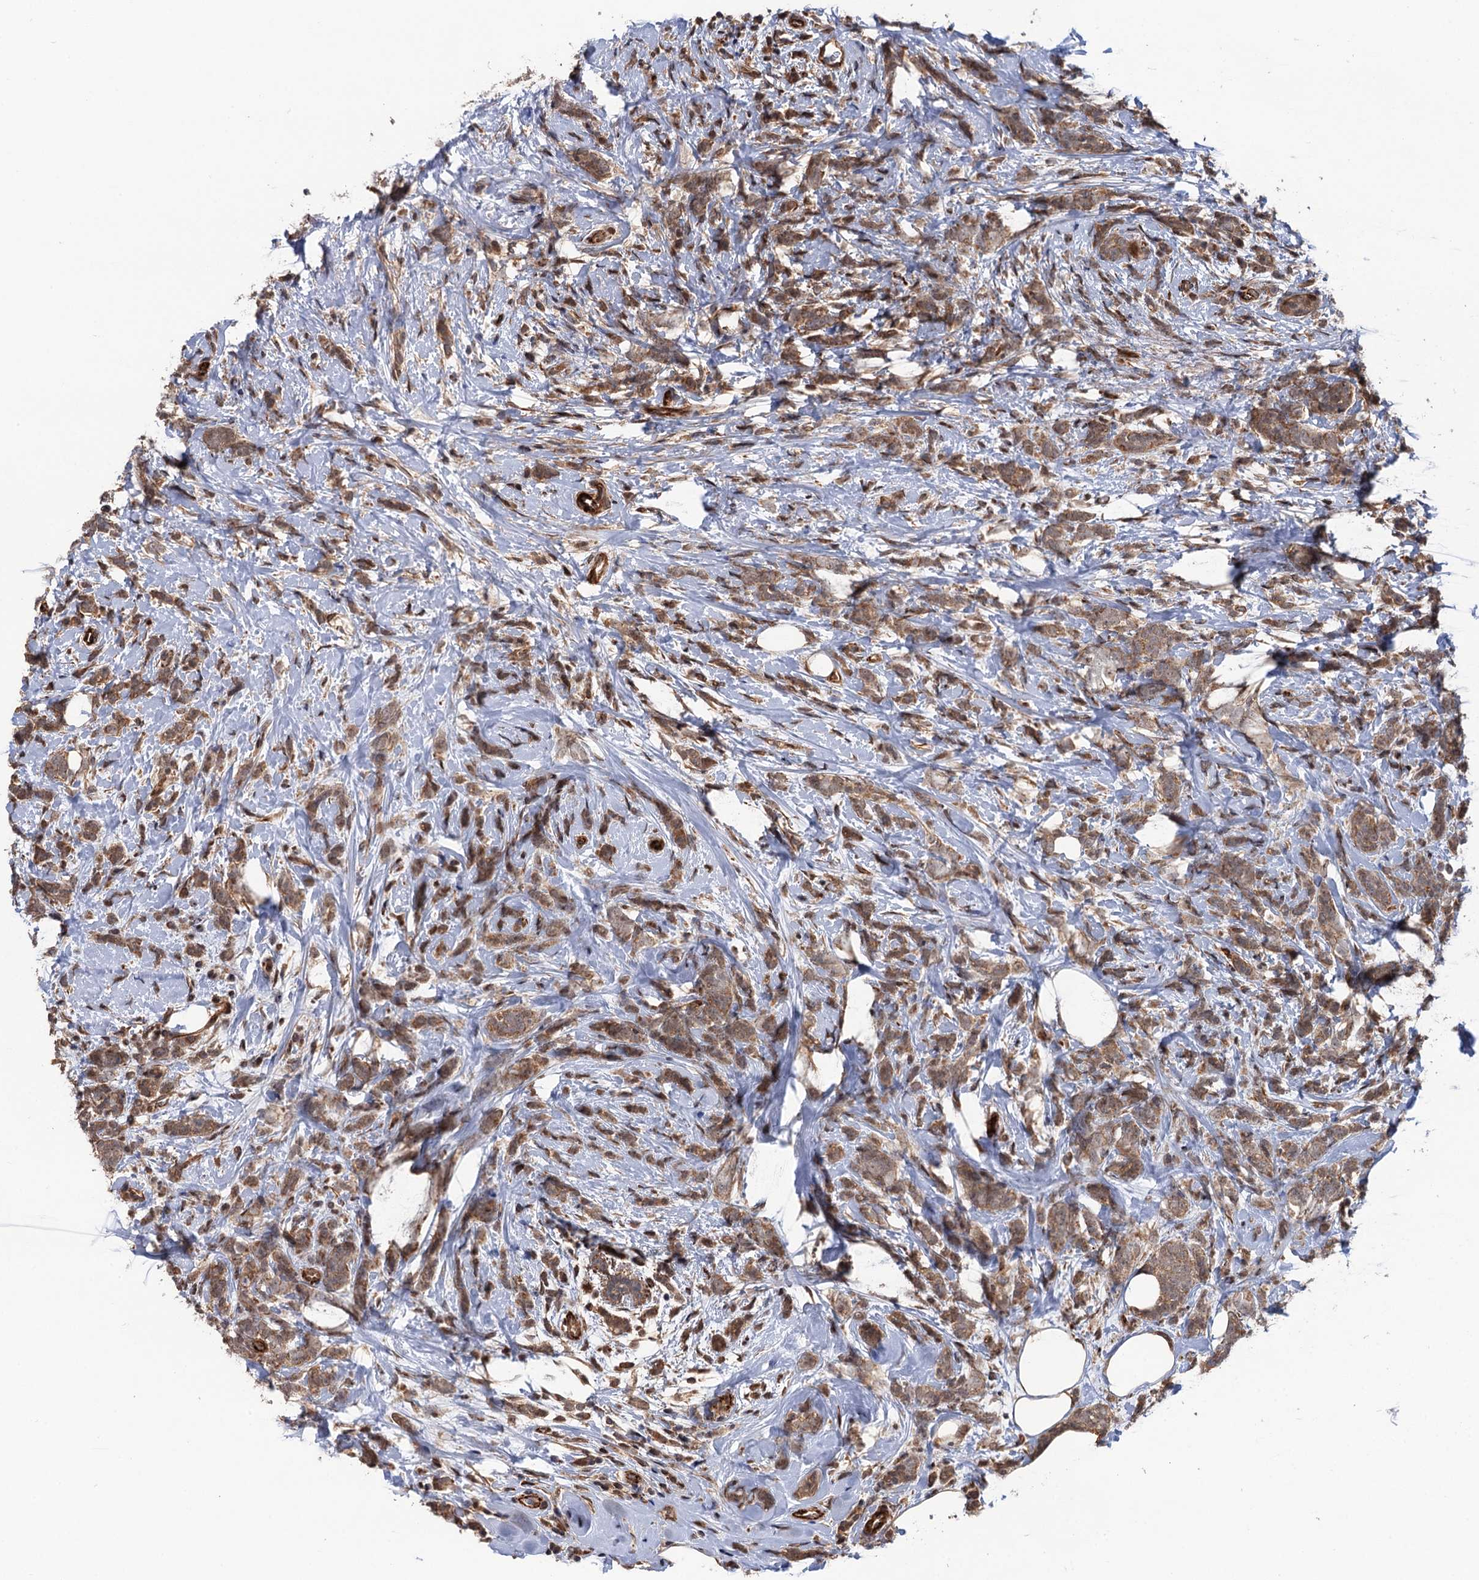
{"staining": {"intensity": "moderate", "quantity": ">75%", "location": "cytoplasmic/membranous"}, "tissue": "breast cancer", "cell_type": "Tumor cells", "image_type": "cancer", "snomed": [{"axis": "morphology", "description": "Lobular carcinoma"}, {"axis": "topography", "description": "Breast"}], "caption": "High-magnification brightfield microscopy of breast cancer stained with DAB (3,3'-diaminobenzidine) (brown) and counterstained with hematoxylin (blue). tumor cells exhibit moderate cytoplasmic/membranous staining is seen in approximately>75% of cells.", "gene": "FSIP1", "patient": {"sex": "female", "age": 58}}